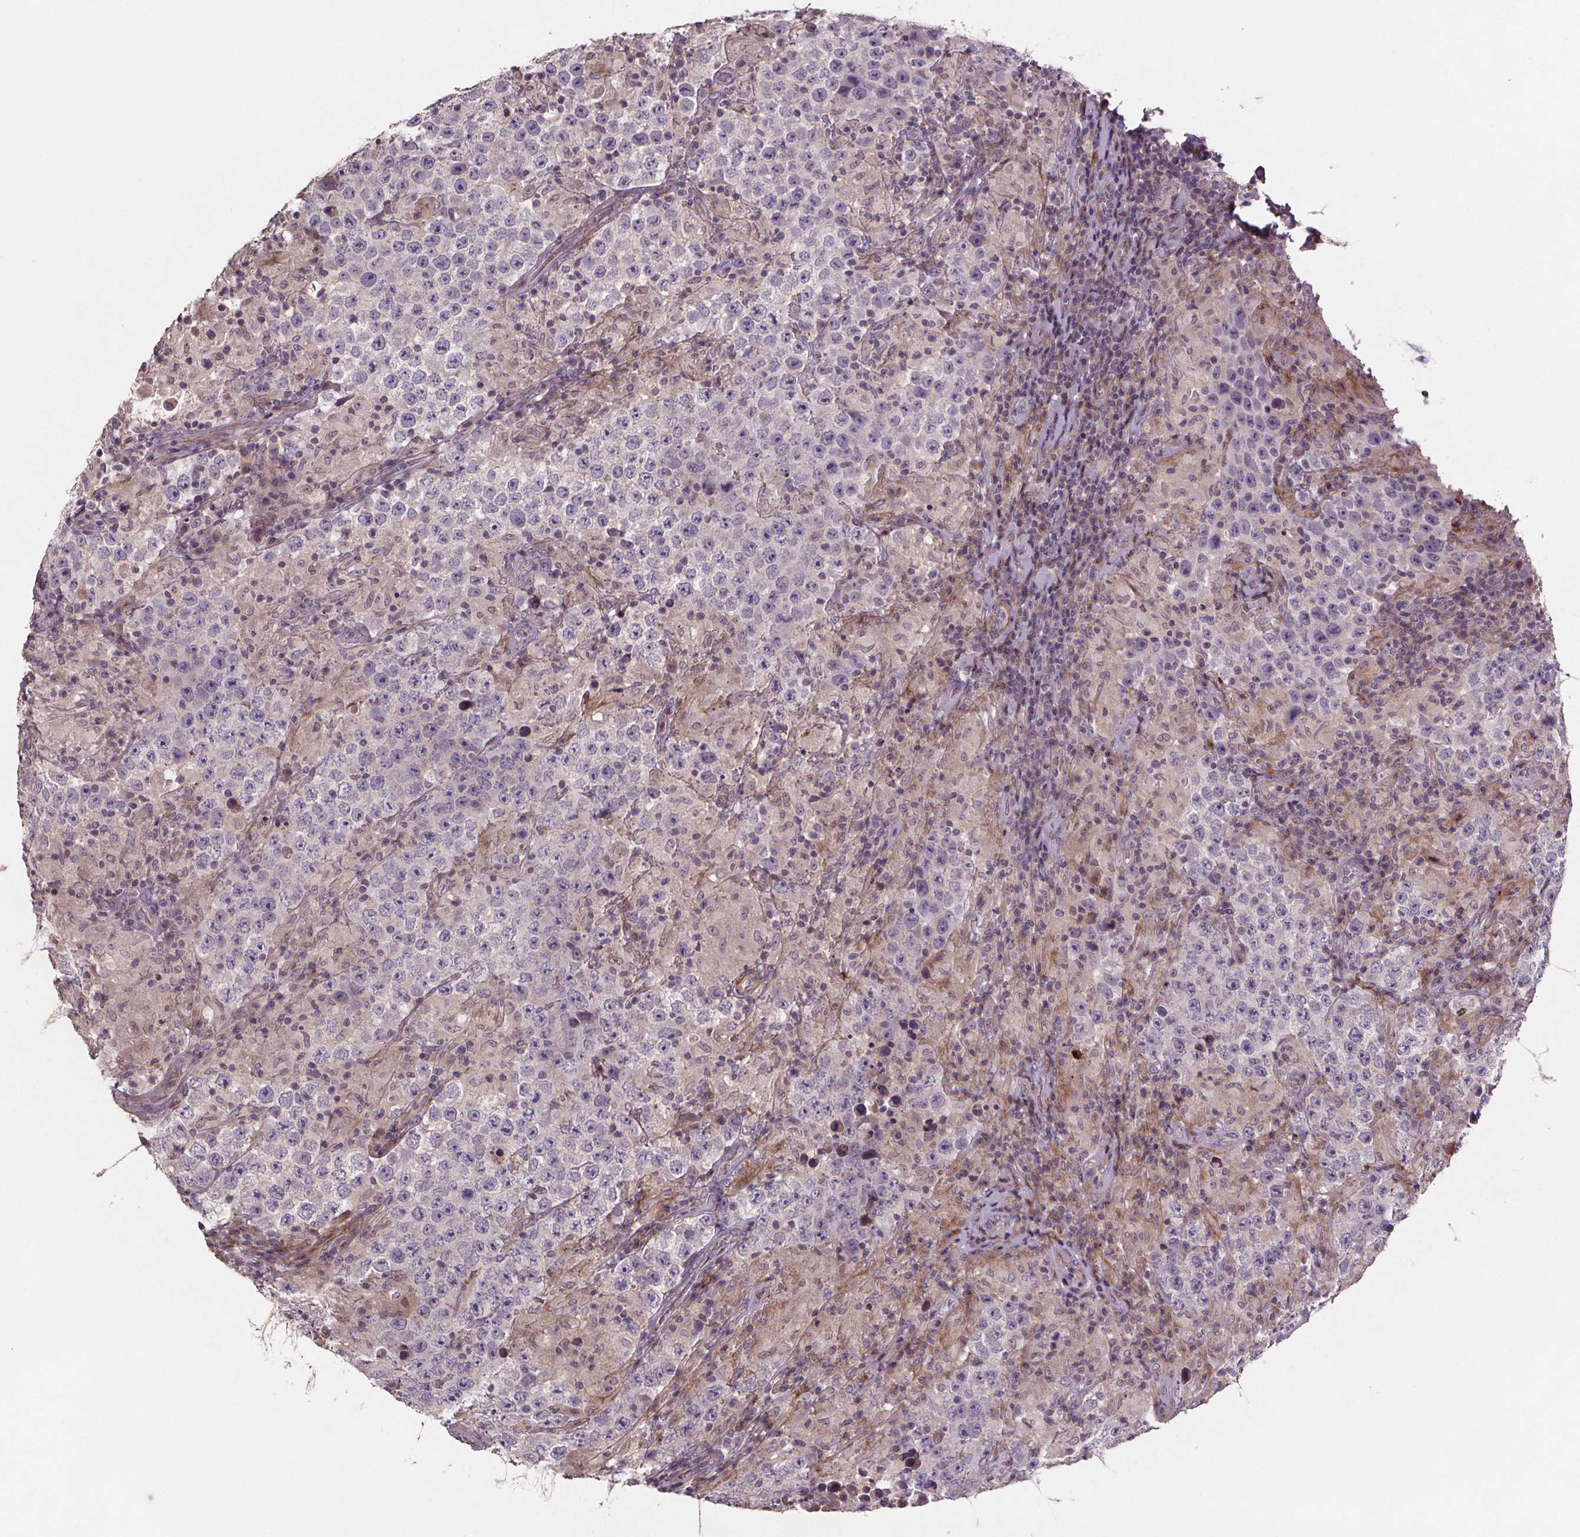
{"staining": {"intensity": "negative", "quantity": "none", "location": "none"}, "tissue": "testis cancer", "cell_type": "Tumor cells", "image_type": "cancer", "snomed": [{"axis": "morphology", "description": "Seminoma, NOS"}, {"axis": "morphology", "description": "Carcinoma, Embryonal, NOS"}, {"axis": "topography", "description": "Testis"}], "caption": "IHC of human embryonal carcinoma (testis) shows no expression in tumor cells.", "gene": "CLN3", "patient": {"sex": "male", "age": 41}}